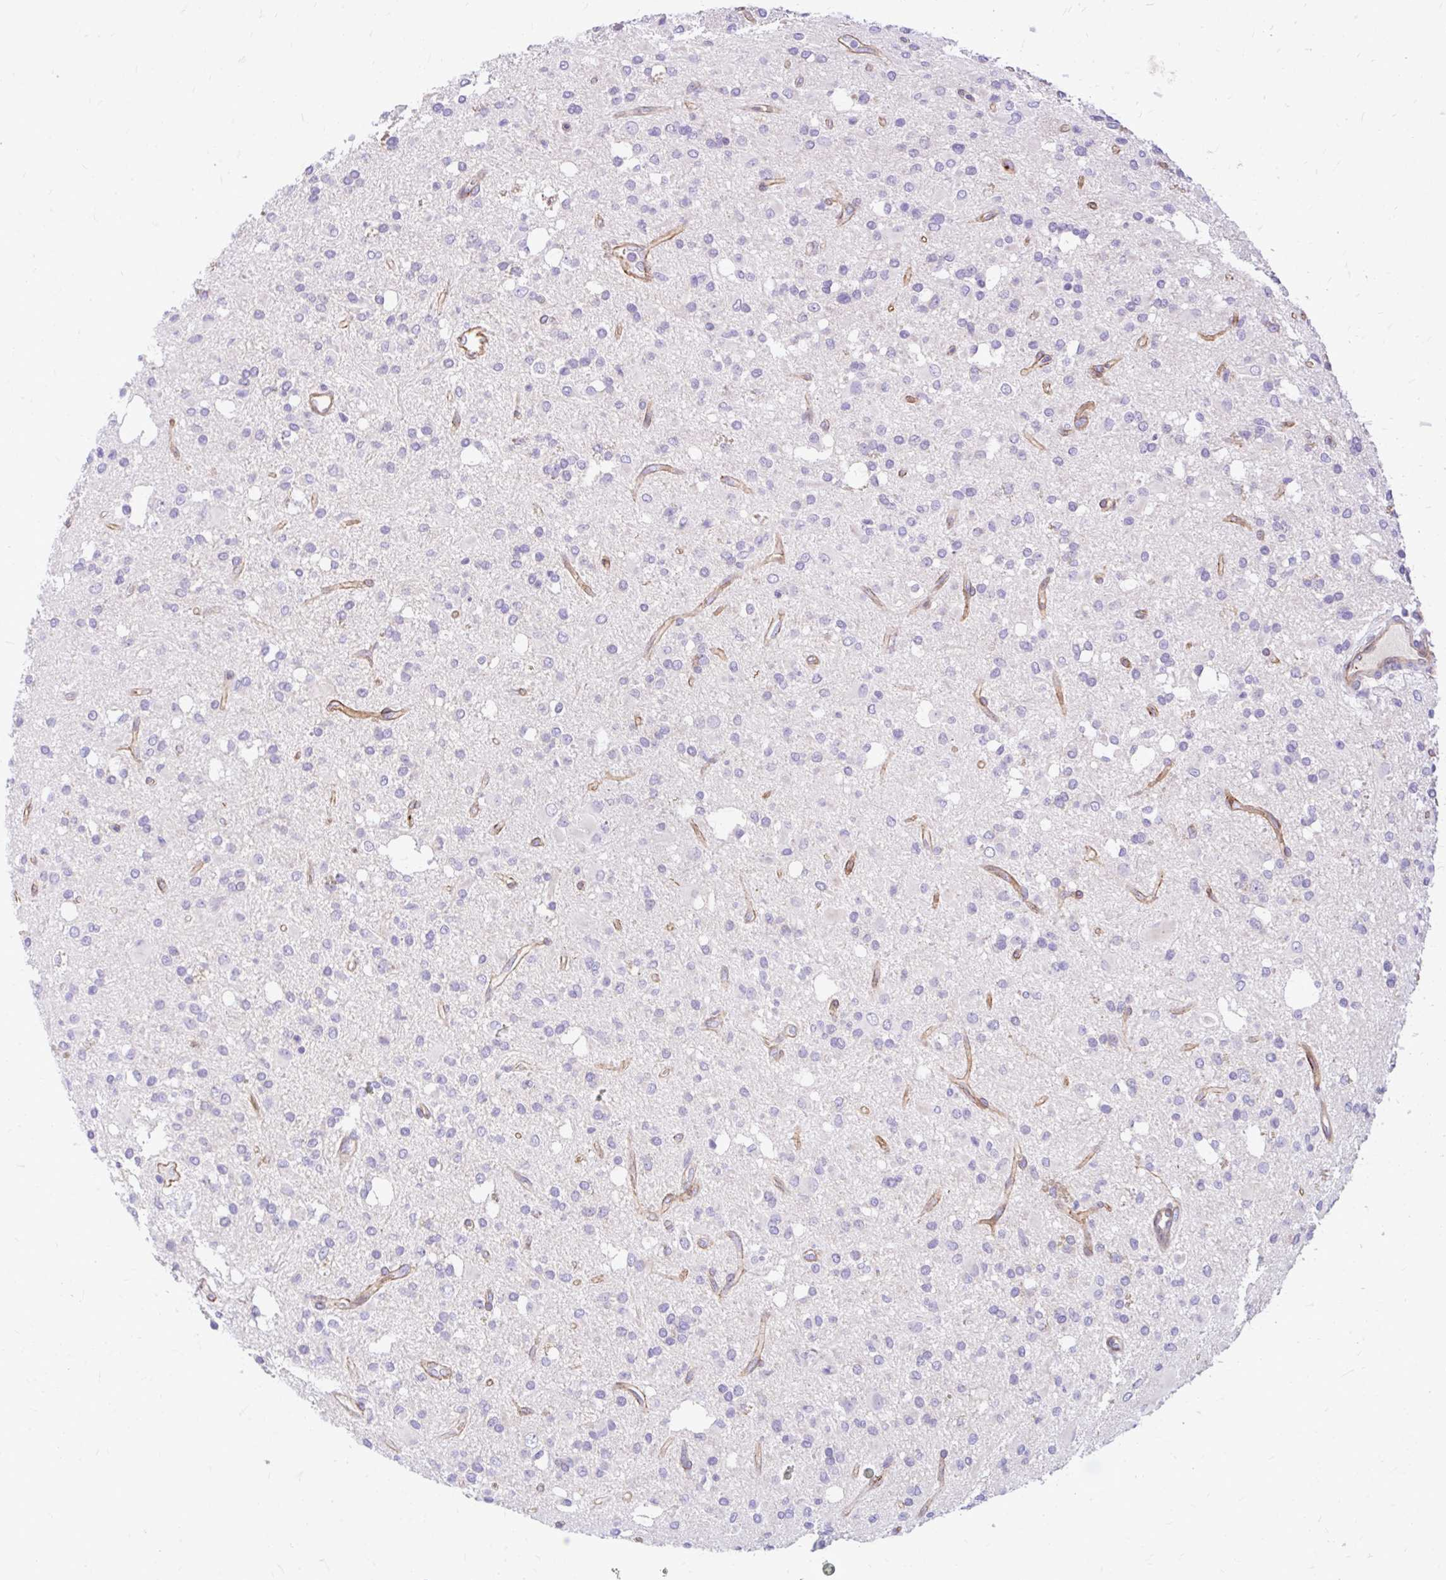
{"staining": {"intensity": "negative", "quantity": "none", "location": "none"}, "tissue": "glioma", "cell_type": "Tumor cells", "image_type": "cancer", "snomed": [{"axis": "morphology", "description": "Glioma, malignant, Low grade"}, {"axis": "topography", "description": "Brain"}], "caption": "High magnification brightfield microscopy of glioma stained with DAB (3,3'-diaminobenzidine) (brown) and counterstained with hematoxylin (blue): tumor cells show no significant staining.", "gene": "ESPNL", "patient": {"sex": "female", "age": 33}}